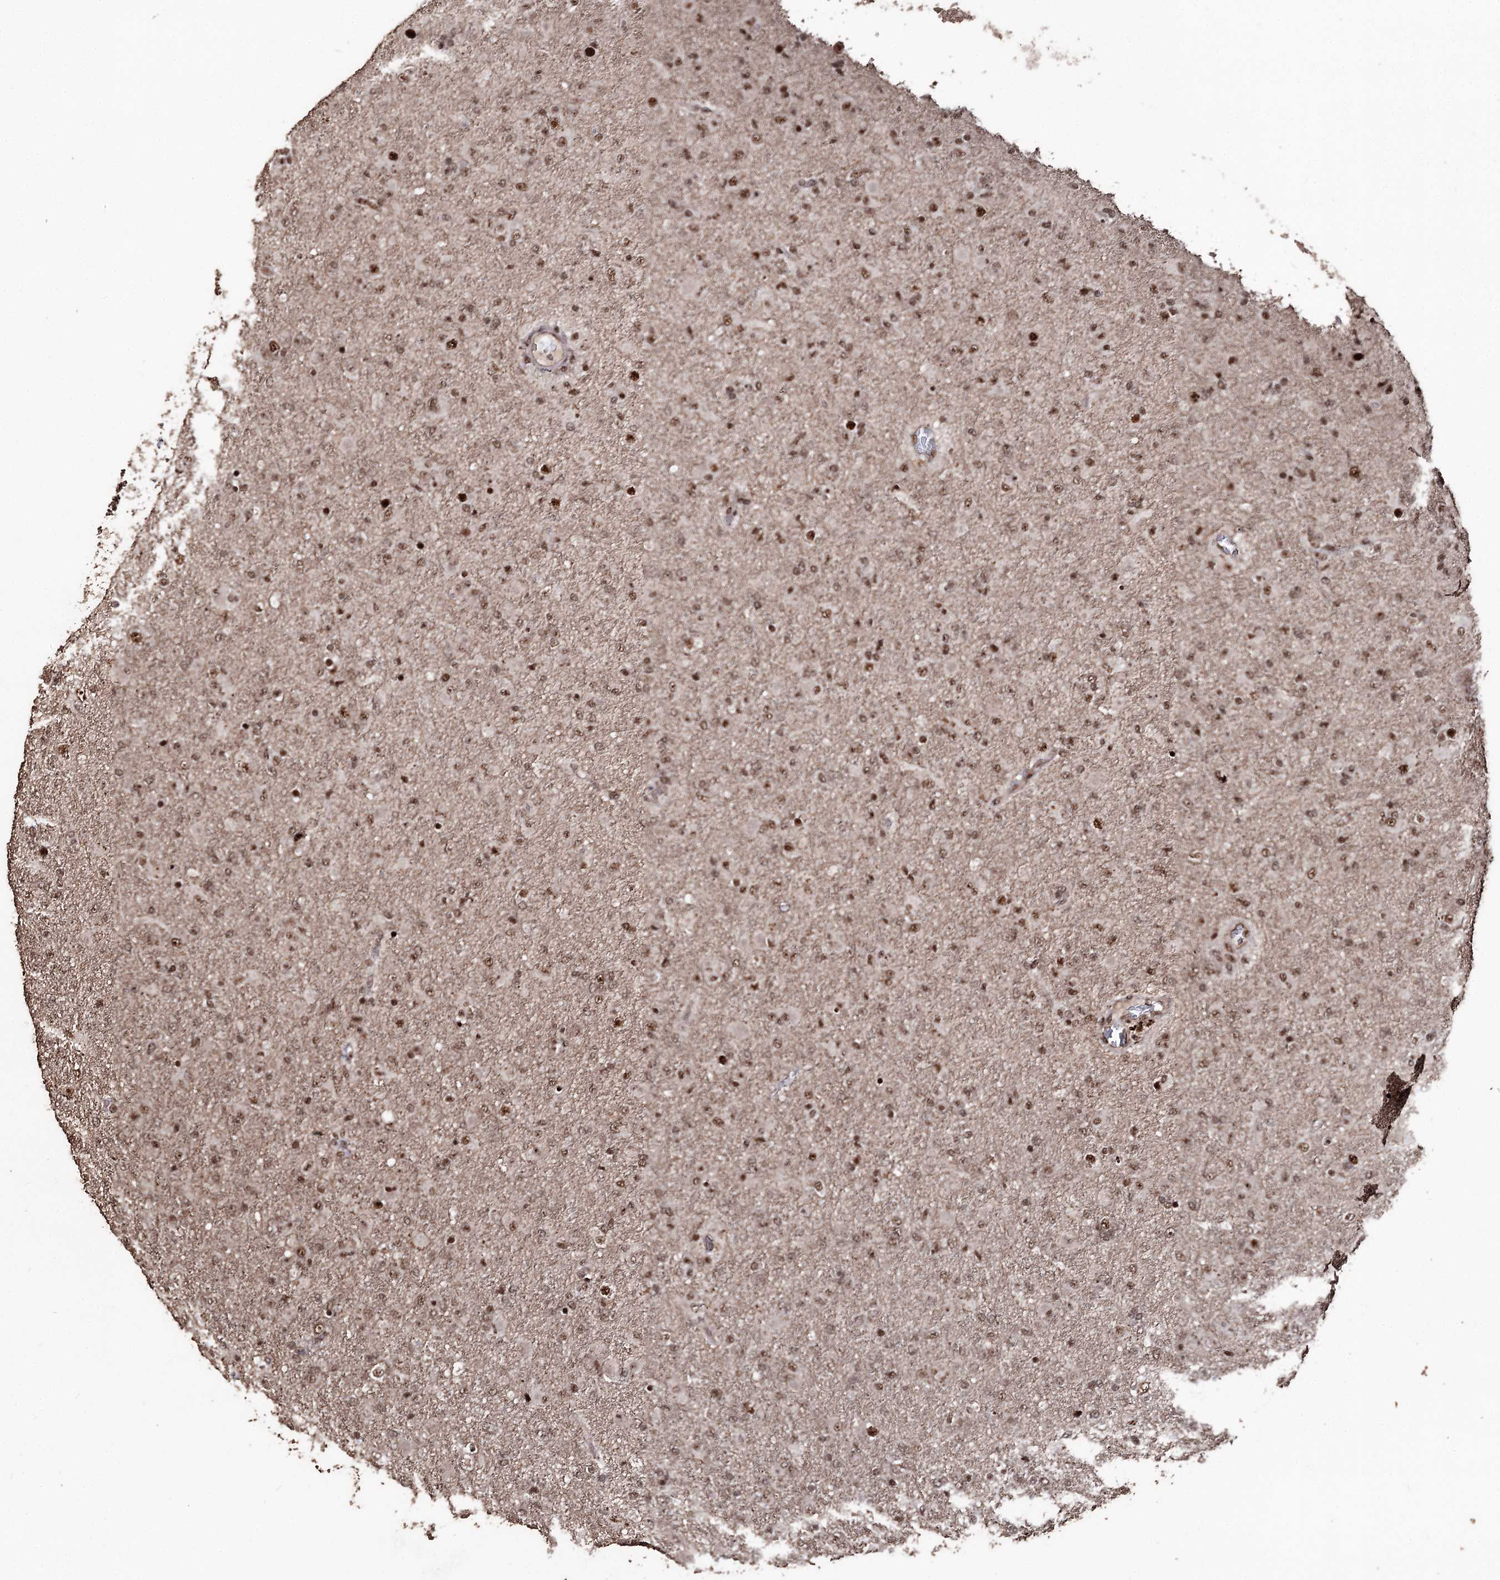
{"staining": {"intensity": "moderate", "quantity": ">75%", "location": "nuclear"}, "tissue": "glioma", "cell_type": "Tumor cells", "image_type": "cancer", "snomed": [{"axis": "morphology", "description": "Glioma, malignant, Low grade"}, {"axis": "topography", "description": "Brain"}], "caption": "Tumor cells show medium levels of moderate nuclear expression in approximately >75% of cells in human glioma.", "gene": "U2SURP", "patient": {"sex": "male", "age": 65}}